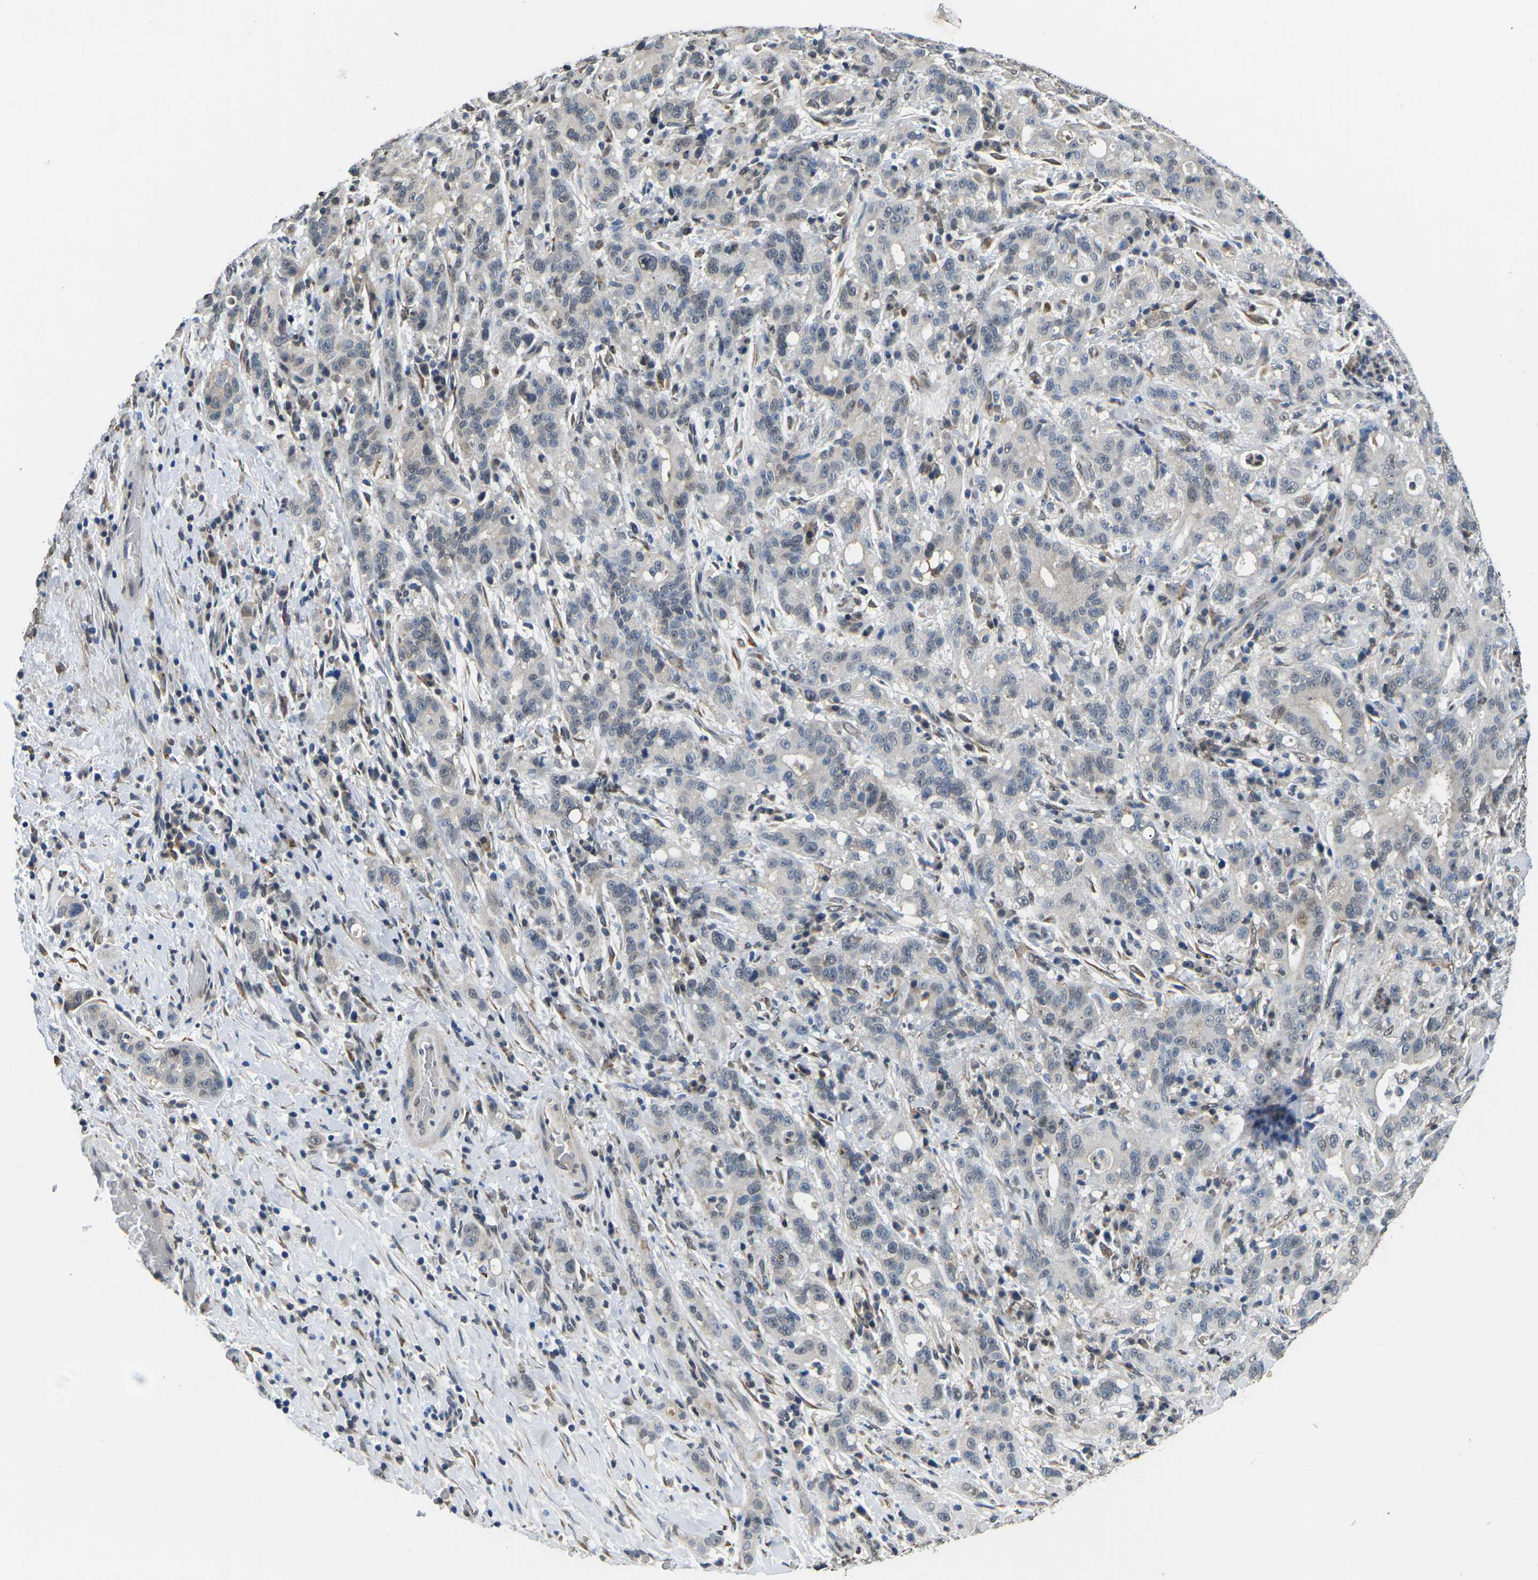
{"staining": {"intensity": "negative", "quantity": "none", "location": "none"}, "tissue": "liver cancer", "cell_type": "Tumor cells", "image_type": "cancer", "snomed": [{"axis": "morphology", "description": "Cholangiocarcinoma"}, {"axis": "topography", "description": "Liver"}], "caption": "Tumor cells show no significant protein positivity in liver cancer.", "gene": "SCNN1B", "patient": {"sex": "female", "age": 38}}